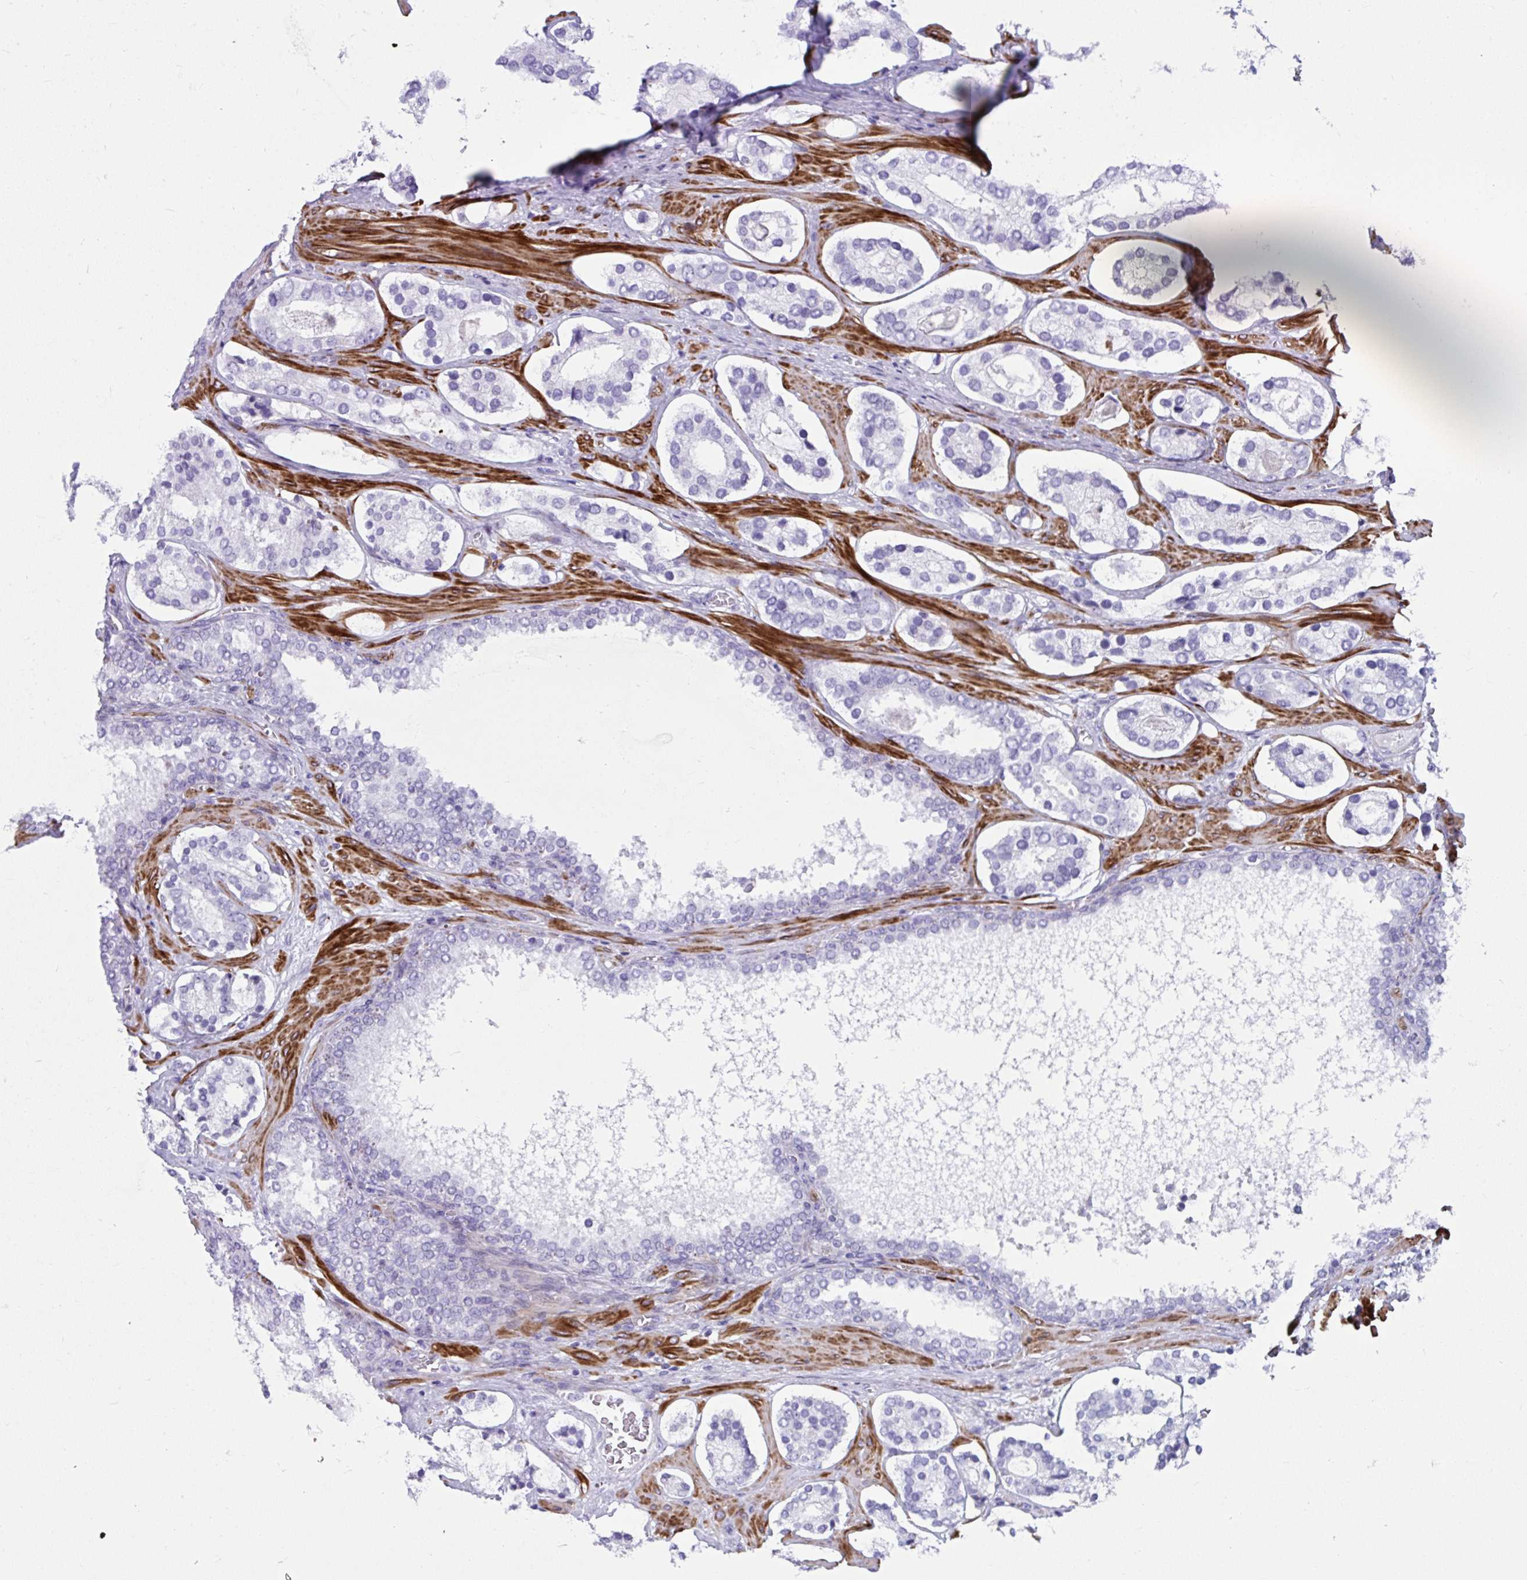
{"staining": {"intensity": "negative", "quantity": "none", "location": "none"}, "tissue": "prostate cancer", "cell_type": "Tumor cells", "image_type": "cancer", "snomed": [{"axis": "morphology", "description": "Adenocarcinoma, Low grade"}, {"axis": "topography", "description": "Prostate"}], "caption": "DAB (3,3'-diaminobenzidine) immunohistochemical staining of low-grade adenocarcinoma (prostate) exhibits no significant positivity in tumor cells.", "gene": "GRXCR2", "patient": {"sex": "male", "age": 62}}